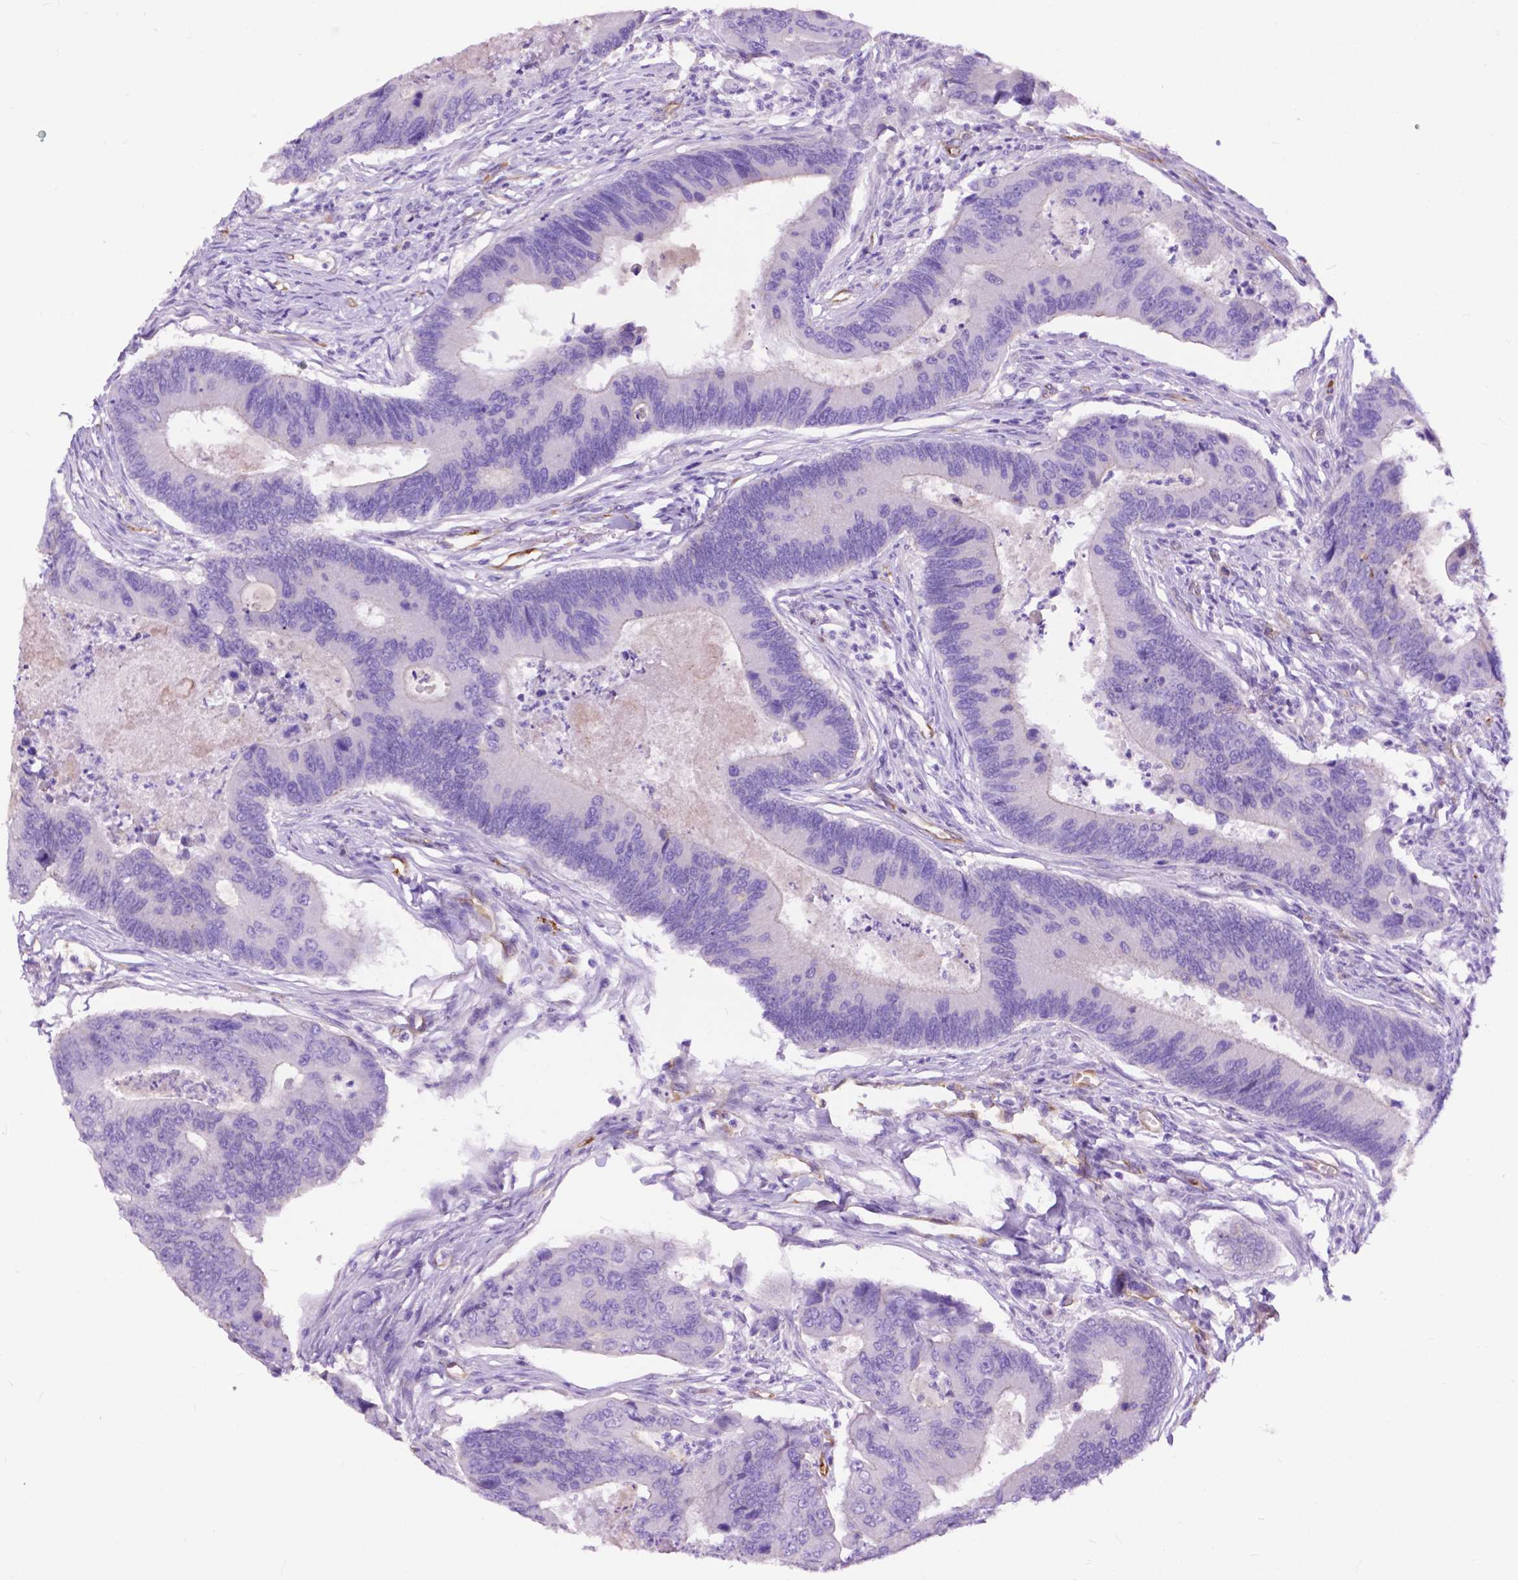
{"staining": {"intensity": "negative", "quantity": "none", "location": "none"}, "tissue": "colorectal cancer", "cell_type": "Tumor cells", "image_type": "cancer", "snomed": [{"axis": "morphology", "description": "Adenocarcinoma, NOS"}, {"axis": "topography", "description": "Colon"}], "caption": "The histopathology image demonstrates no significant staining in tumor cells of colorectal adenocarcinoma.", "gene": "PCDHA12", "patient": {"sex": "female", "age": 67}}